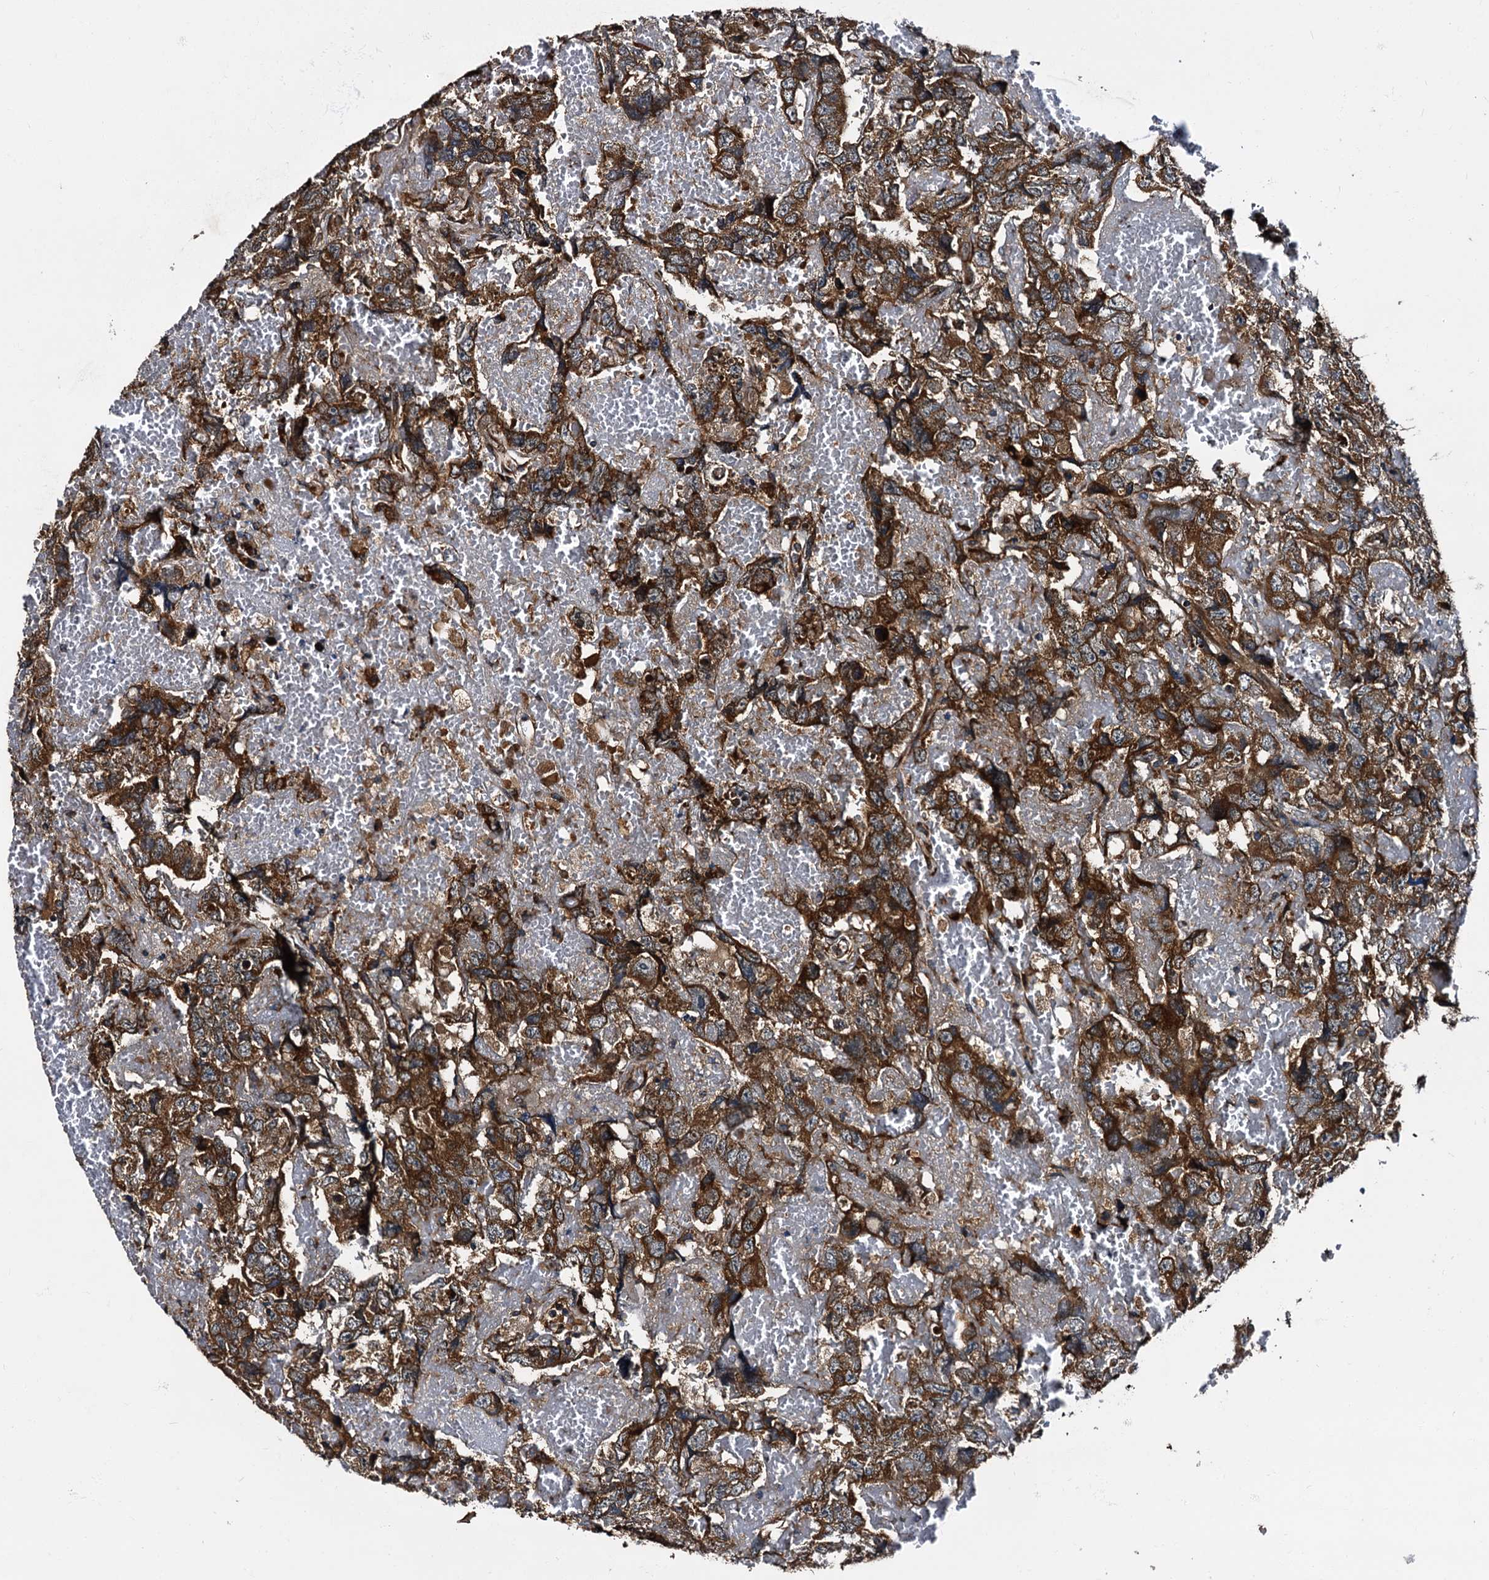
{"staining": {"intensity": "strong", "quantity": ">75%", "location": "cytoplasmic/membranous"}, "tissue": "testis cancer", "cell_type": "Tumor cells", "image_type": "cancer", "snomed": [{"axis": "morphology", "description": "Carcinoma, Embryonal, NOS"}, {"axis": "topography", "description": "Testis"}], "caption": "Embryonal carcinoma (testis) was stained to show a protein in brown. There is high levels of strong cytoplasmic/membranous expression in approximately >75% of tumor cells. Nuclei are stained in blue.", "gene": "PEX5", "patient": {"sex": "male", "age": 45}}